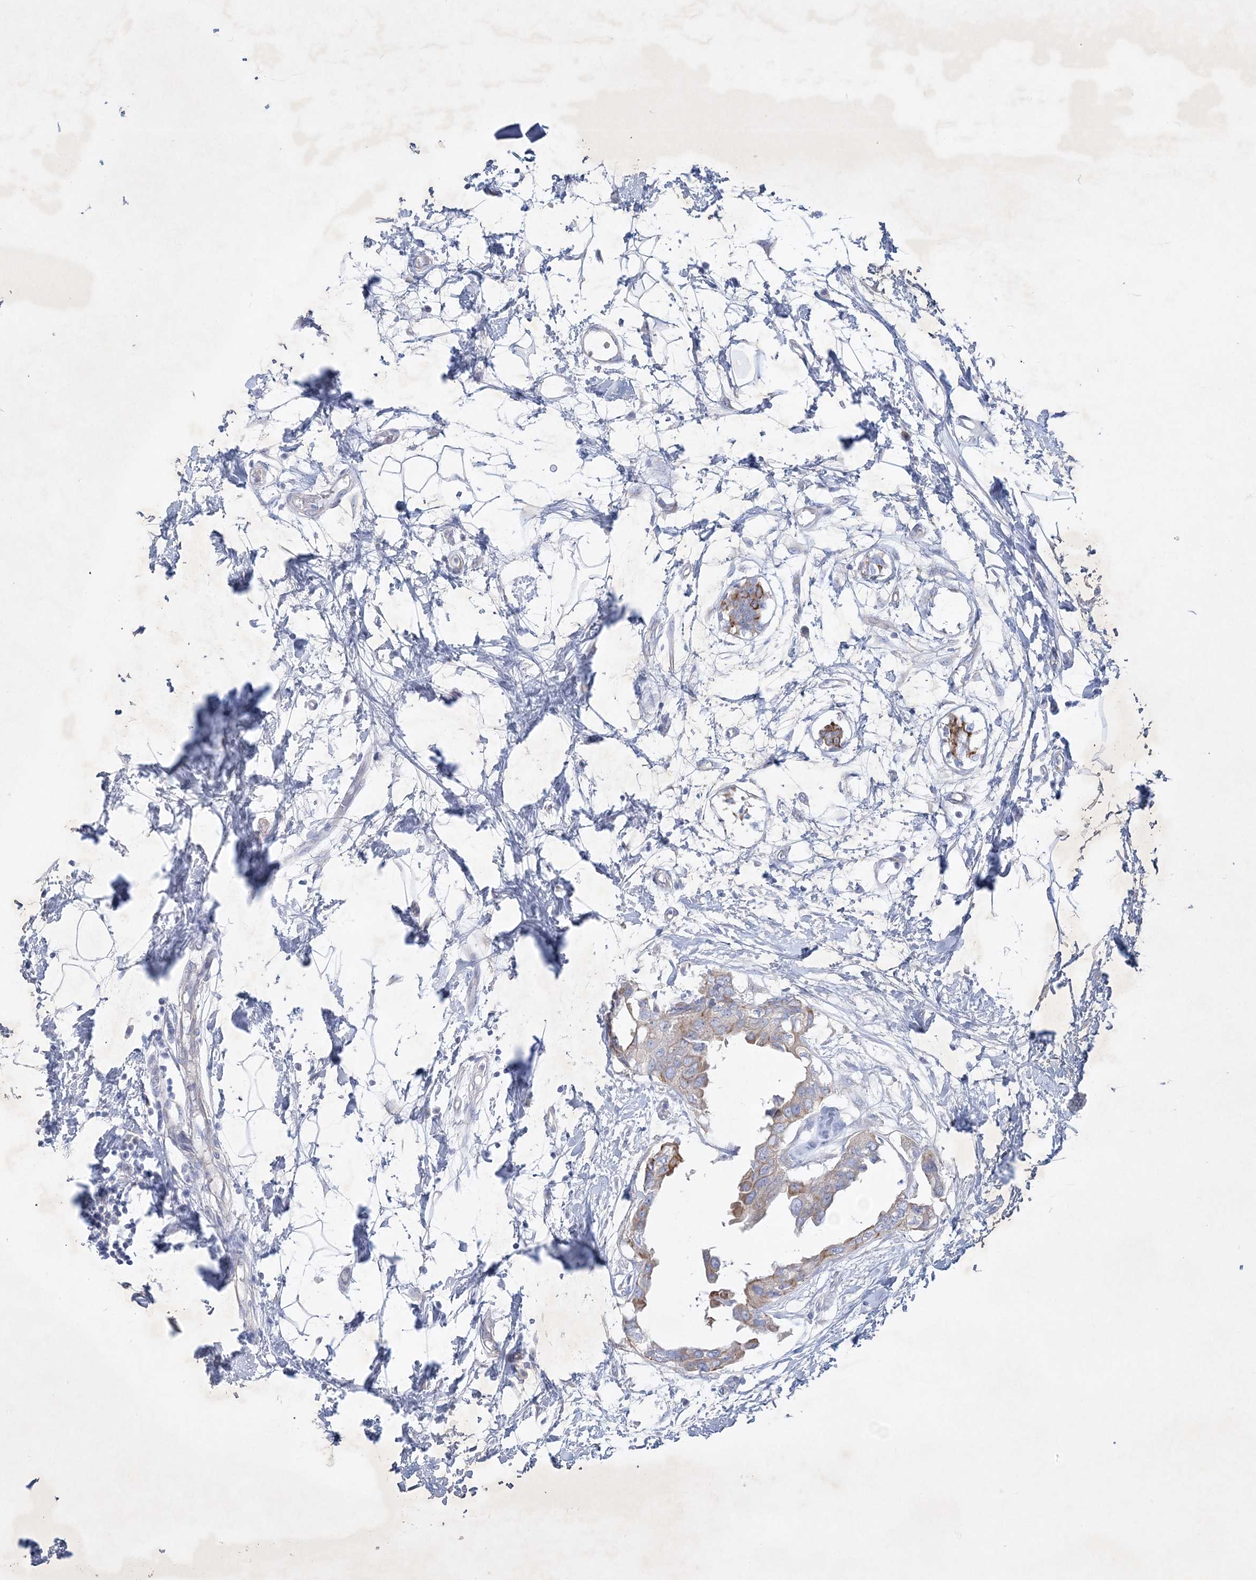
{"staining": {"intensity": "moderate", "quantity": "25%-75%", "location": "cytoplasmic/membranous"}, "tissue": "breast cancer", "cell_type": "Tumor cells", "image_type": "cancer", "snomed": [{"axis": "morphology", "description": "Duct carcinoma"}, {"axis": "topography", "description": "Breast"}], "caption": "This image shows breast intraductal carcinoma stained with immunohistochemistry (IHC) to label a protein in brown. The cytoplasmic/membranous of tumor cells show moderate positivity for the protein. Nuclei are counter-stained blue.", "gene": "FARSB", "patient": {"sex": "female", "age": 40}}